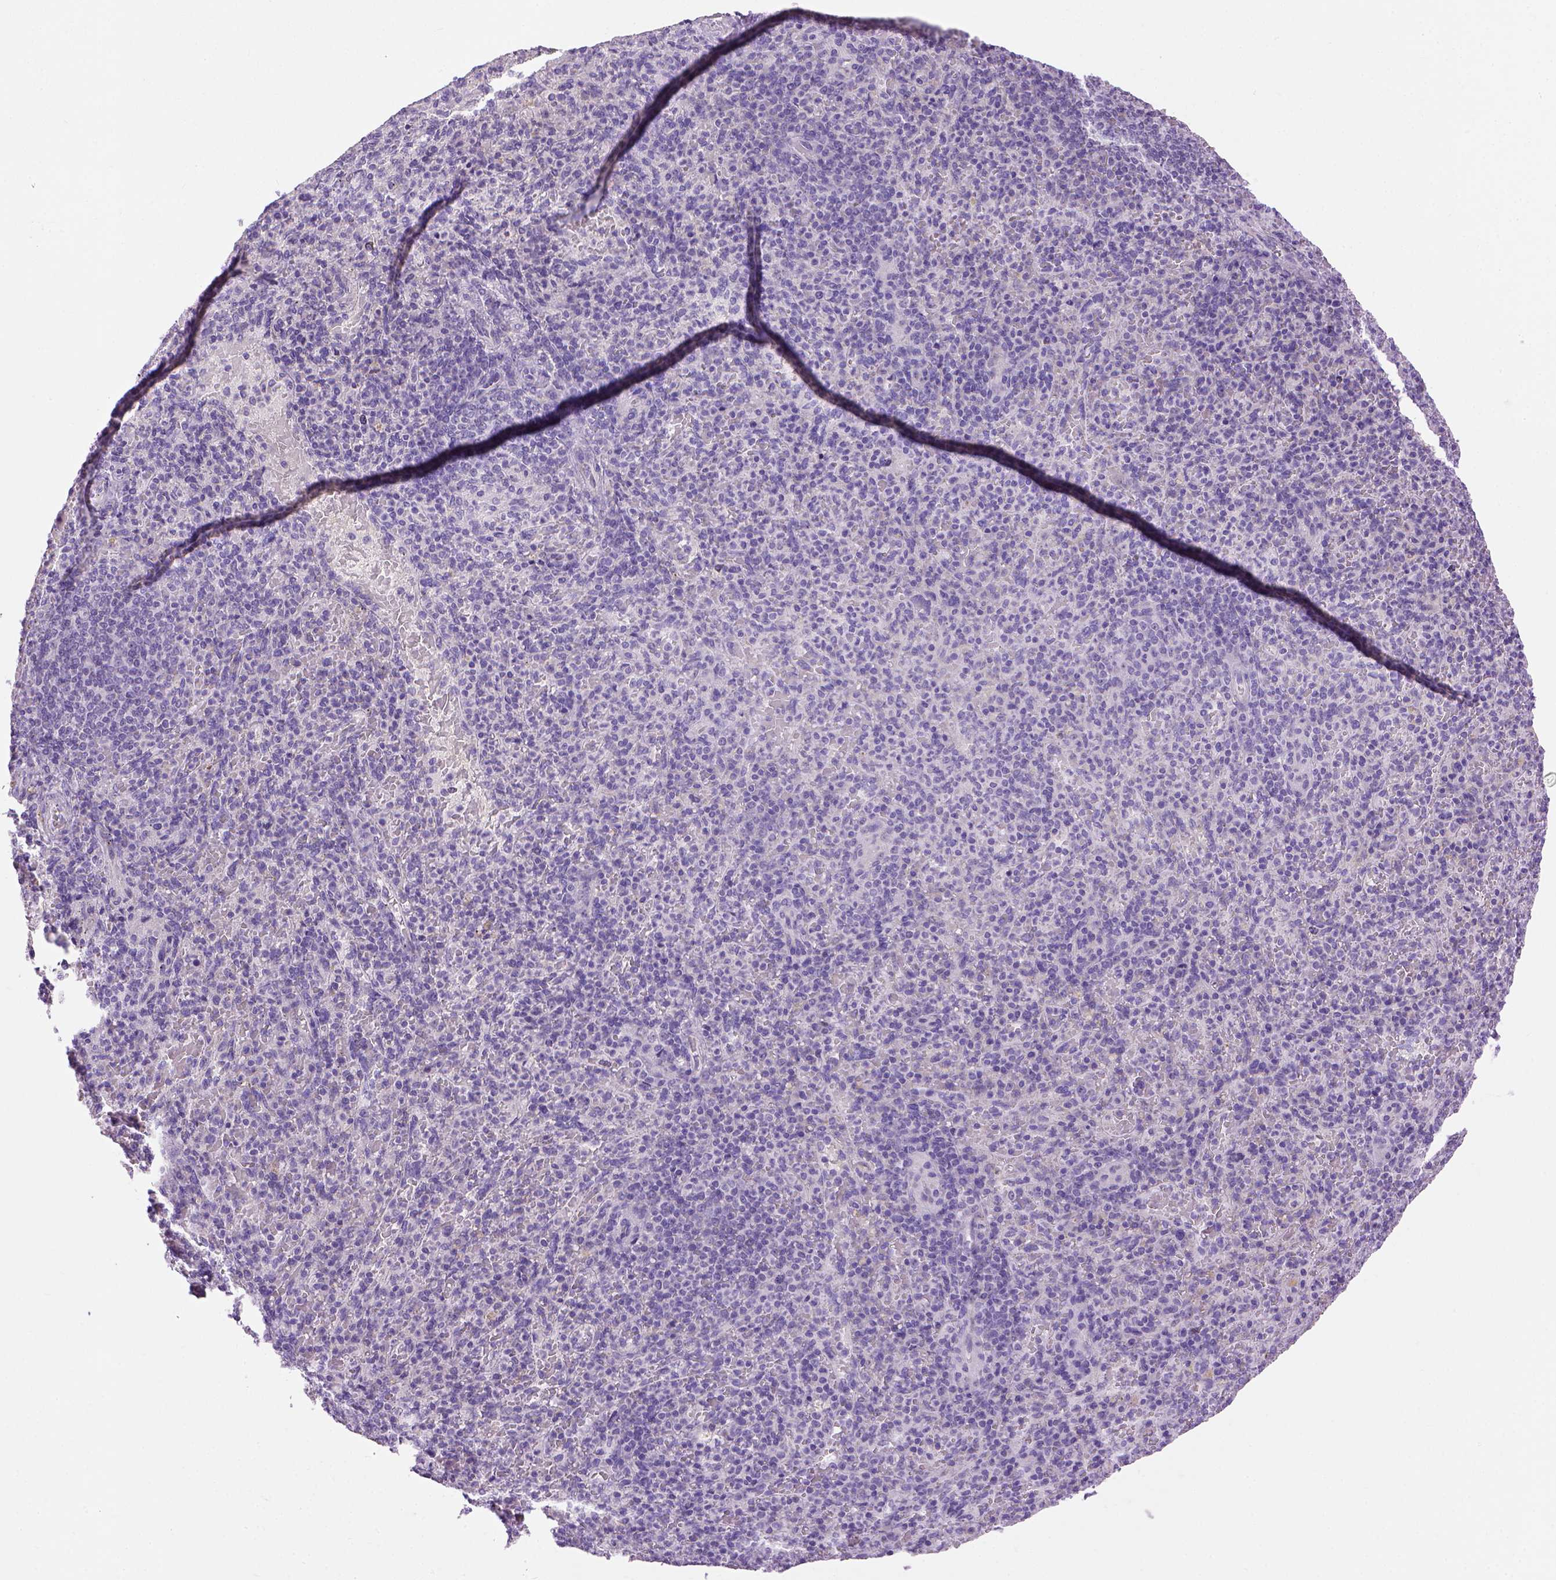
{"staining": {"intensity": "negative", "quantity": "none", "location": "none"}, "tissue": "spleen", "cell_type": "Cells in red pulp", "image_type": "normal", "snomed": [{"axis": "morphology", "description": "Normal tissue, NOS"}, {"axis": "topography", "description": "Spleen"}], "caption": "This is a photomicrograph of immunohistochemistry staining of unremarkable spleen, which shows no staining in cells in red pulp.", "gene": "UTP4", "patient": {"sex": "female", "age": 74}}